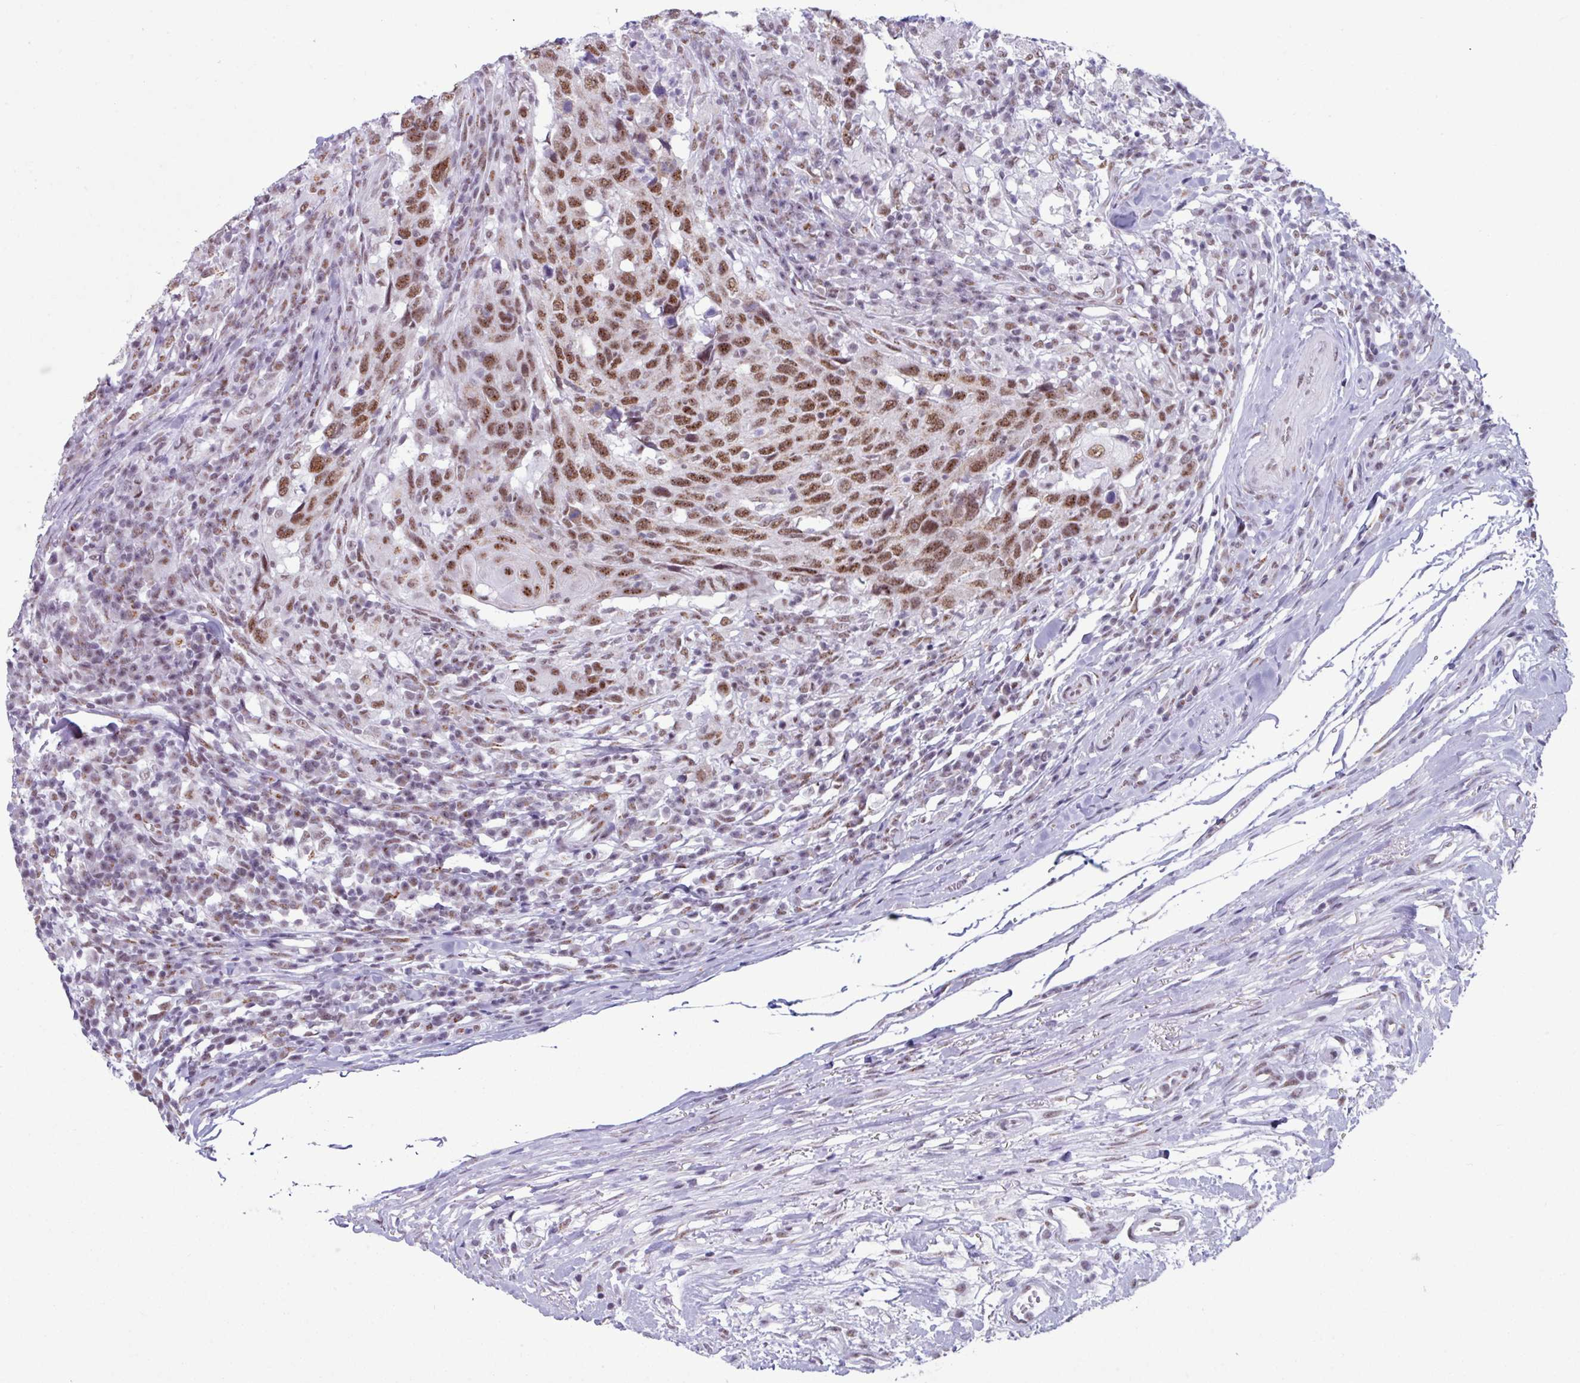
{"staining": {"intensity": "moderate", "quantity": ">75%", "location": "nuclear"}, "tissue": "head and neck cancer", "cell_type": "Tumor cells", "image_type": "cancer", "snomed": [{"axis": "morphology", "description": "Squamous cell carcinoma, NOS"}, {"axis": "topography", "description": "Head-Neck"}], "caption": "Head and neck cancer (squamous cell carcinoma) stained with a protein marker reveals moderate staining in tumor cells.", "gene": "PUF60", "patient": {"sex": "male", "age": 66}}